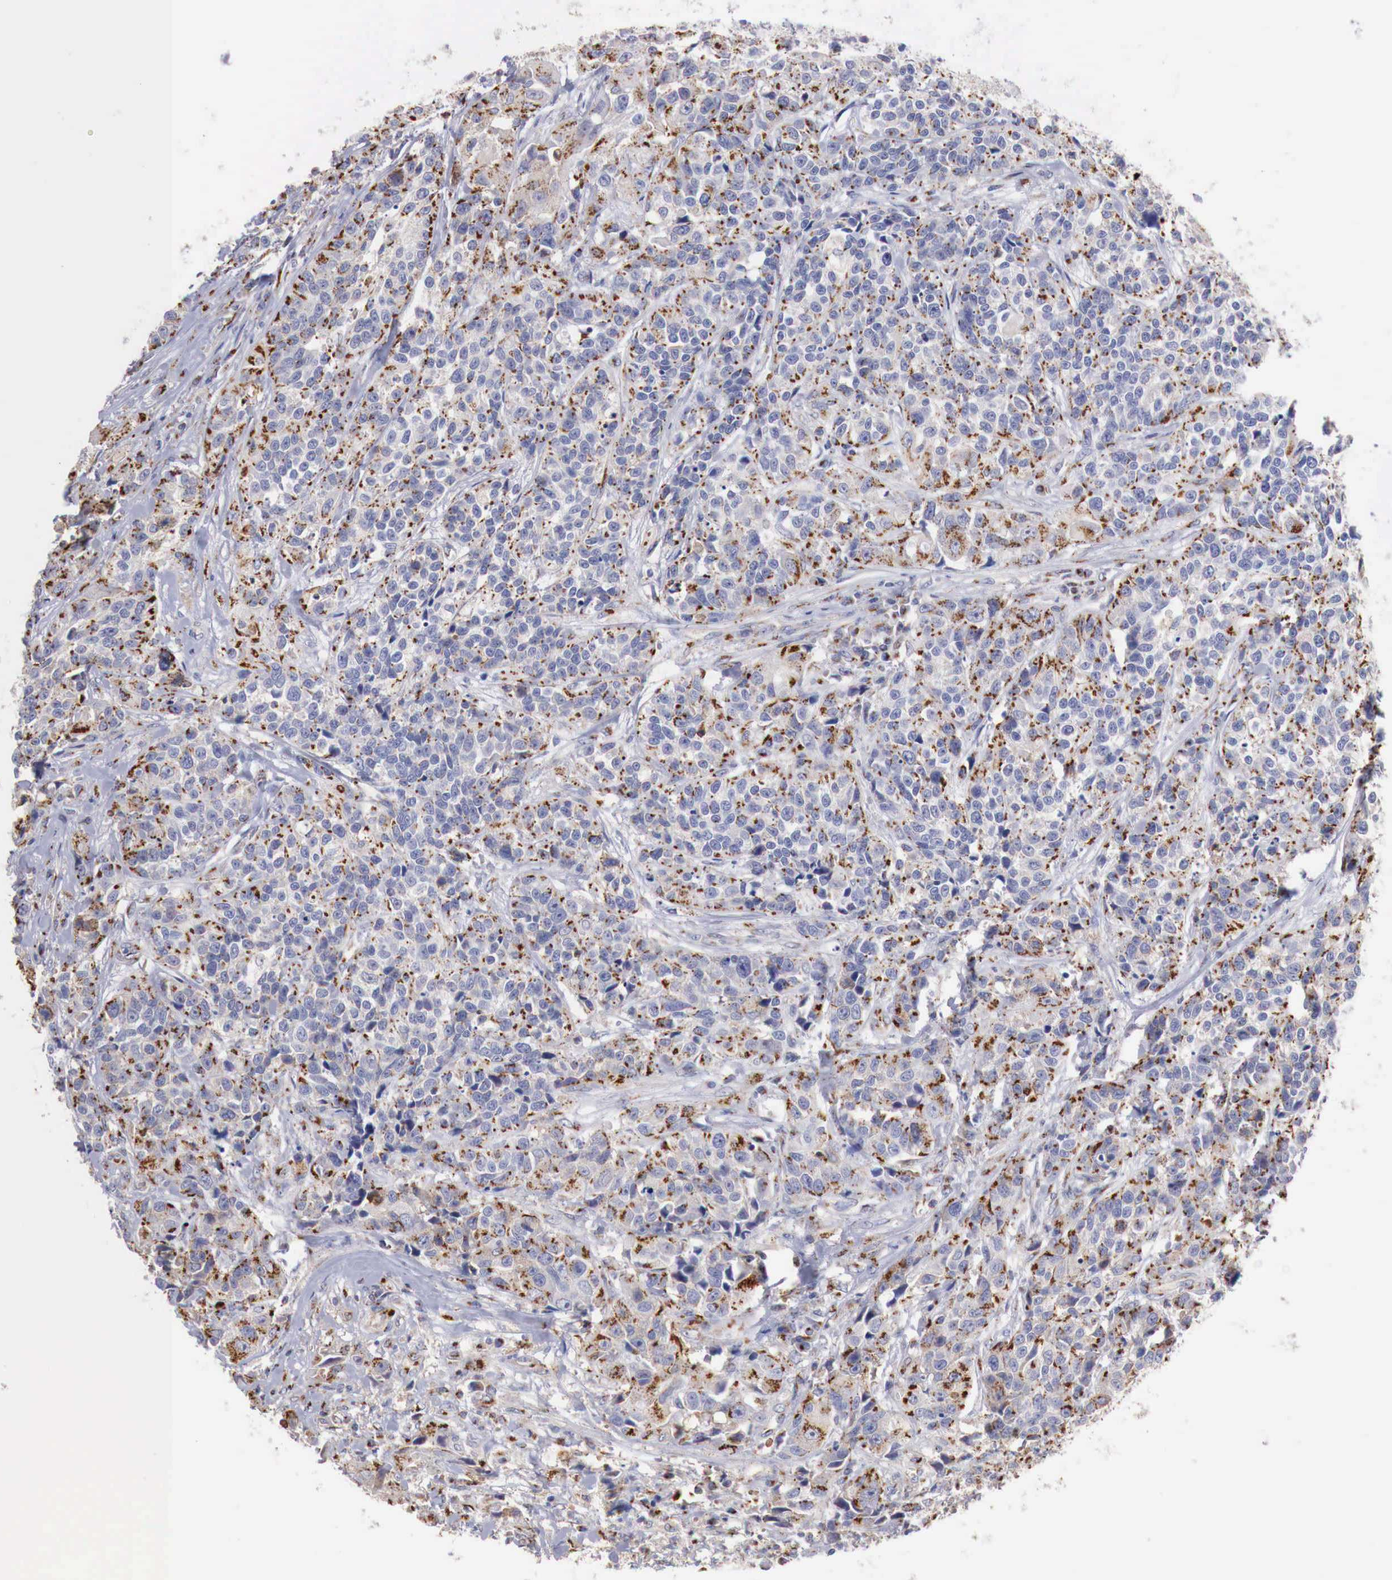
{"staining": {"intensity": "strong", "quantity": "25%-75%", "location": "cytoplasmic/membranous"}, "tissue": "urothelial cancer", "cell_type": "Tumor cells", "image_type": "cancer", "snomed": [{"axis": "morphology", "description": "Urothelial carcinoma, High grade"}, {"axis": "topography", "description": "Urinary bladder"}], "caption": "IHC image of neoplastic tissue: urothelial cancer stained using immunohistochemistry (IHC) exhibits high levels of strong protein expression localized specifically in the cytoplasmic/membranous of tumor cells, appearing as a cytoplasmic/membranous brown color.", "gene": "SYAP1", "patient": {"sex": "female", "age": 81}}